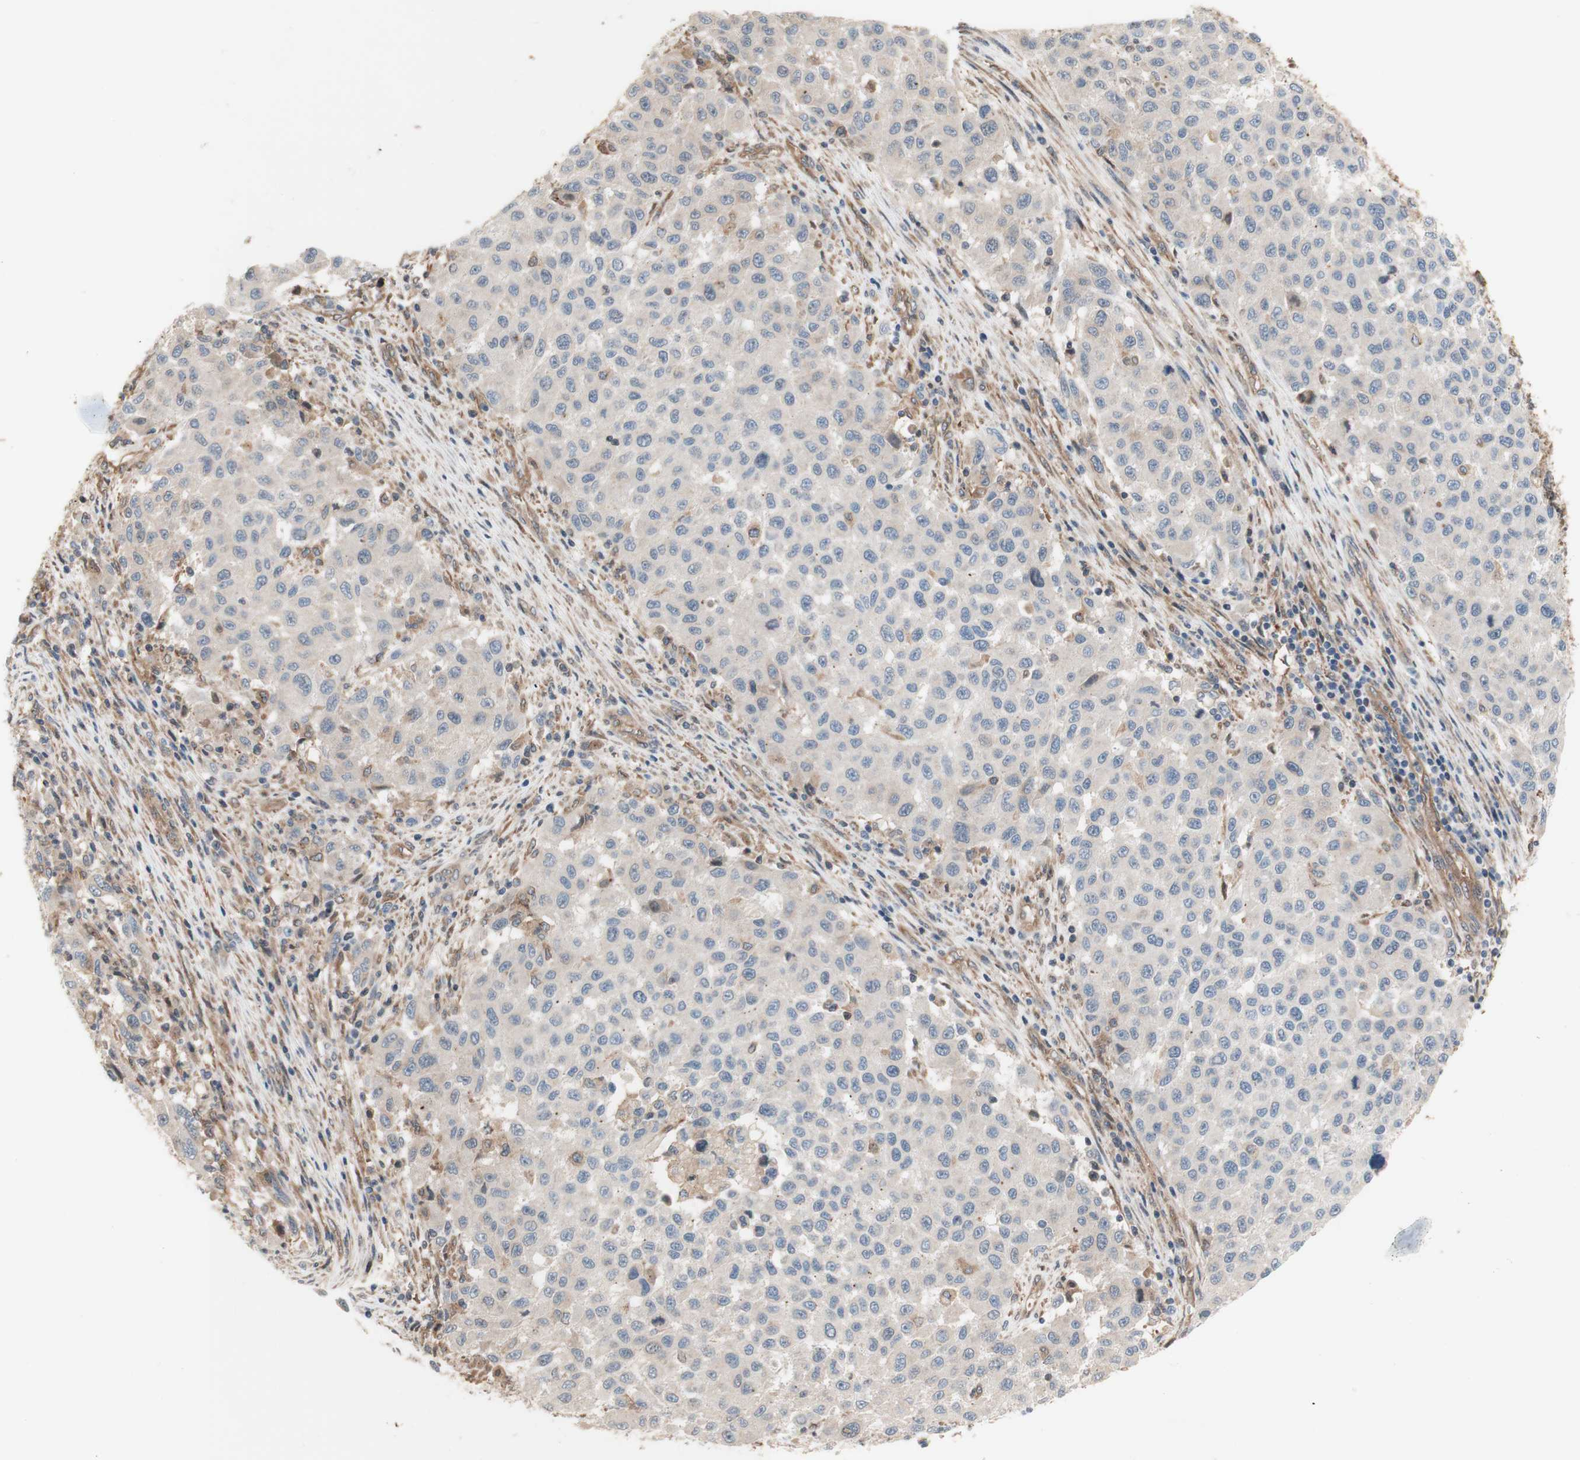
{"staining": {"intensity": "negative", "quantity": "none", "location": "none"}, "tissue": "melanoma", "cell_type": "Tumor cells", "image_type": "cancer", "snomed": [{"axis": "morphology", "description": "Malignant melanoma, Metastatic site"}, {"axis": "topography", "description": "Lymph node"}], "caption": "DAB (3,3'-diaminobenzidine) immunohistochemical staining of melanoma demonstrates no significant staining in tumor cells.", "gene": "DYNLRB1", "patient": {"sex": "male", "age": 61}}